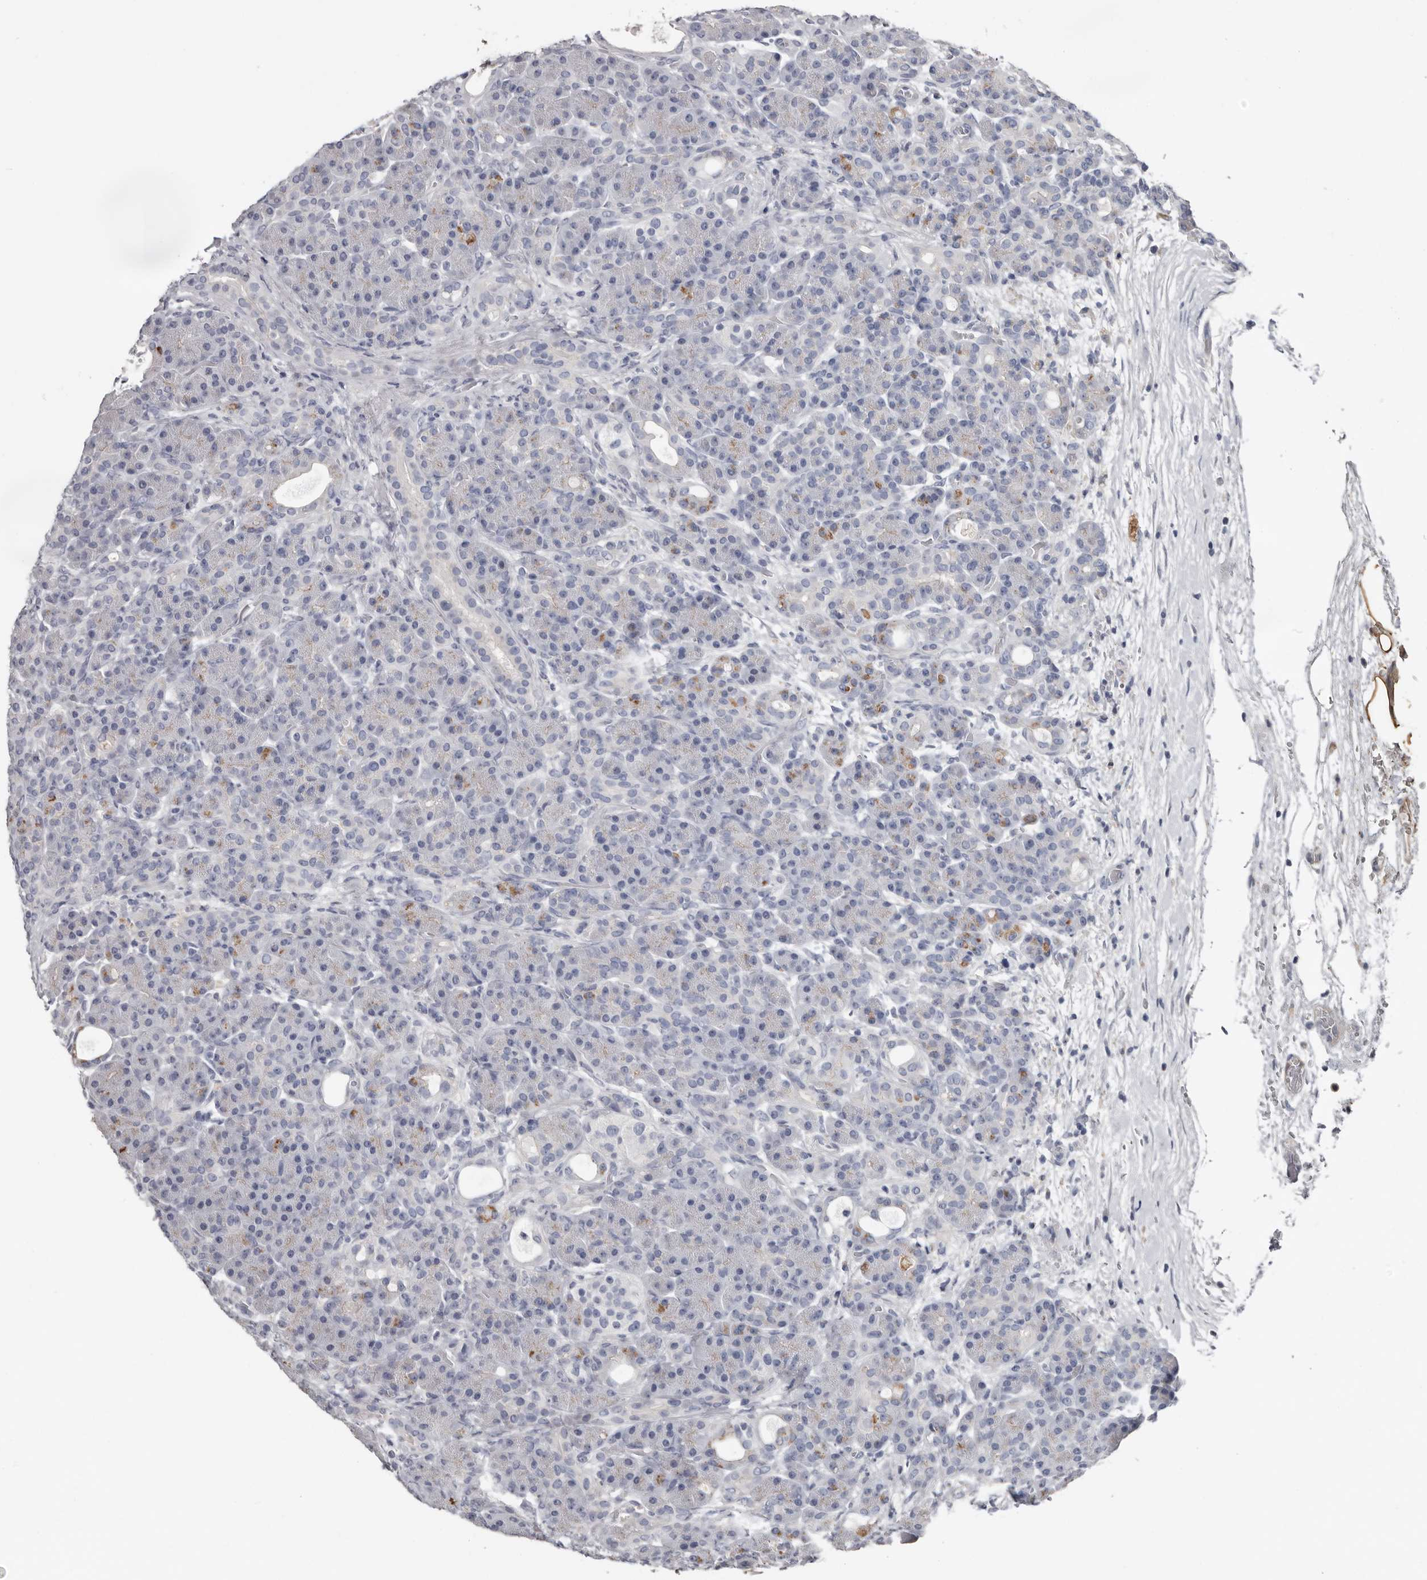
{"staining": {"intensity": "negative", "quantity": "none", "location": "none"}, "tissue": "pancreas", "cell_type": "Exocrine glandular cells", "image_type": "normal", "snomed": [{"axis": "morphology", "description": "Normal tissue, NOS"}, {"axis": "topography", "description": "Pancreas"}], "caption": "This is a micrograph of immunohistochemistry (IHC) staining of unremarkable pancreas, which shows no expression in exocrine glandular cells.", "gene": "FABP7", "patient": {"sex": "male", "age": 63}}